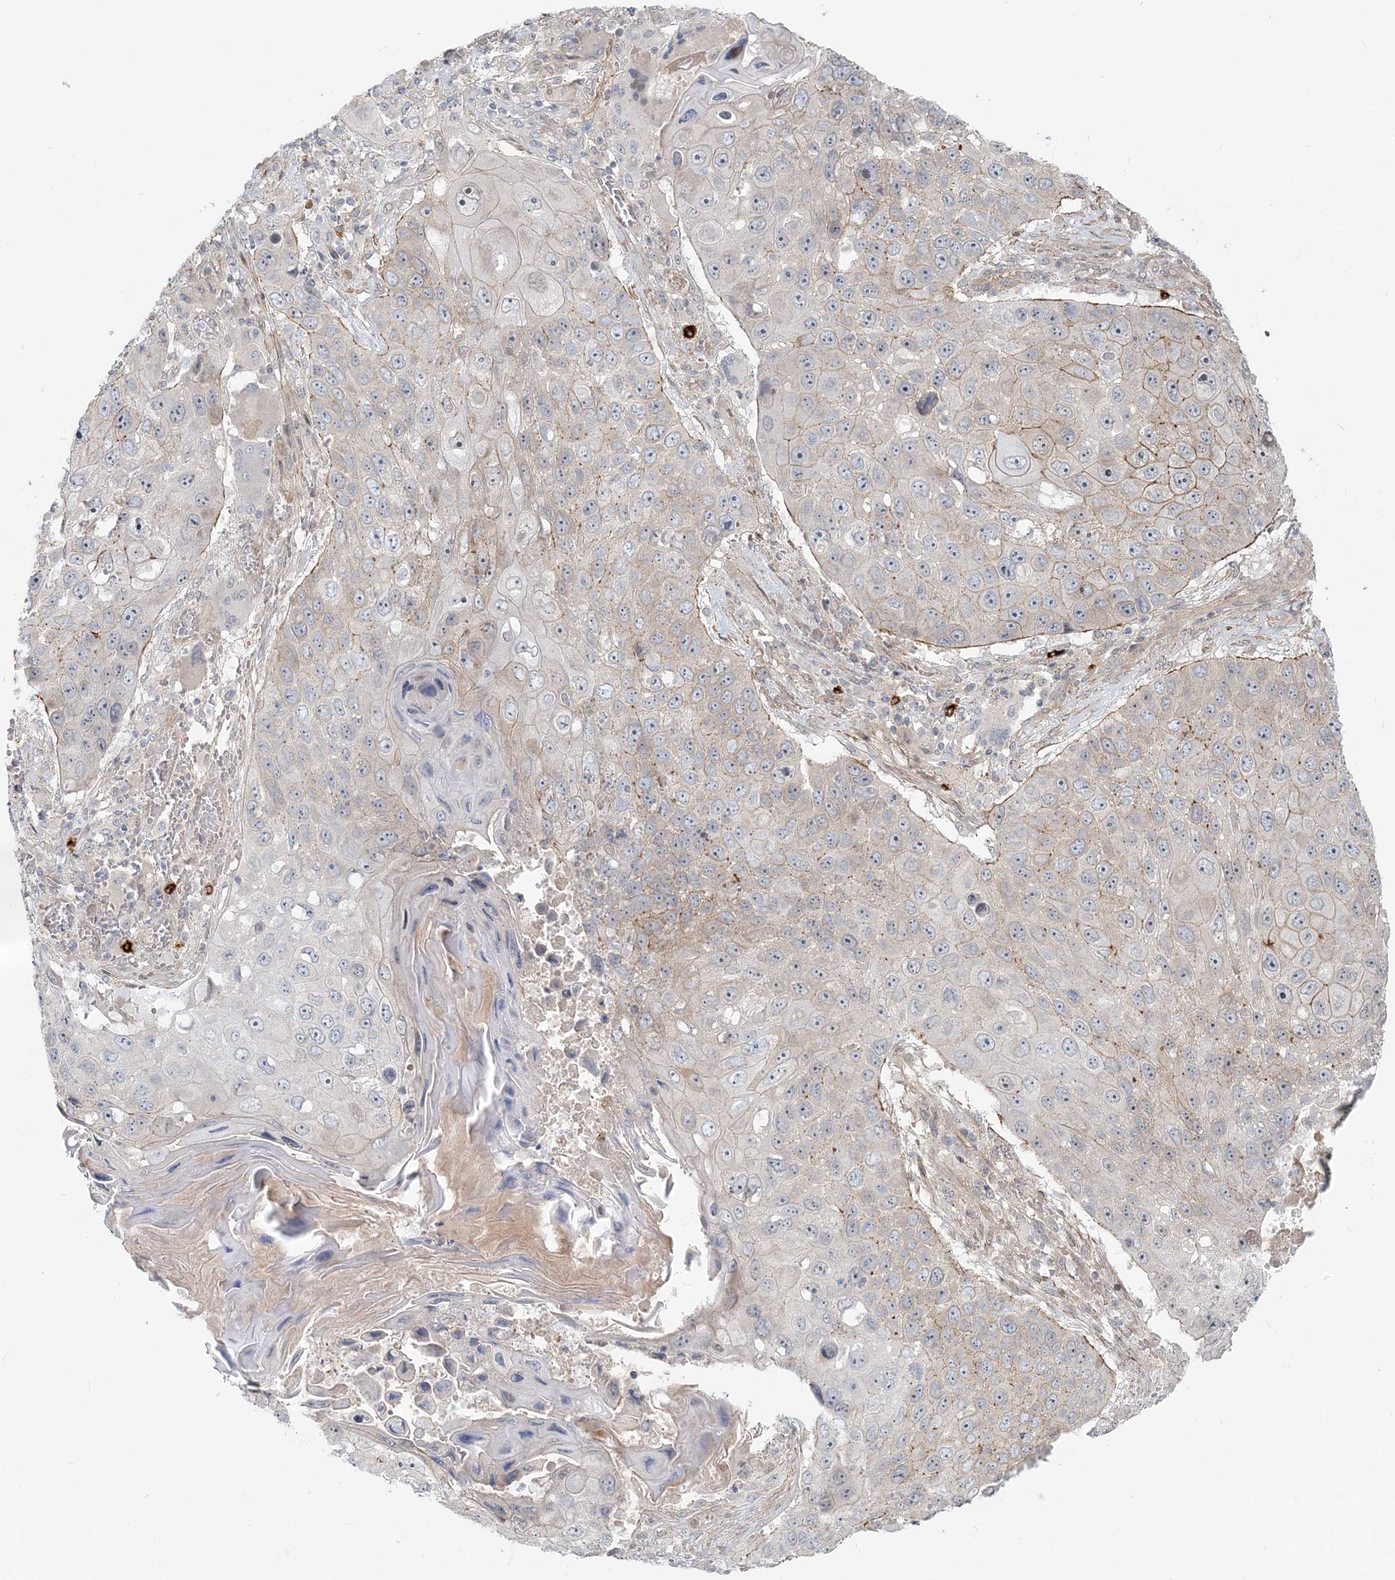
{"staining": {"intensity": "moderate", "quantity": "<25%", "location": "cytoplasmic/membranous"}, "tissue": "lung cancer", "cell_type": "Tumor cells", "image_type": "cancer", "snomed": [{"axis": "morphology", "description": "Squamous cell carcinoma, NOS"}, {"axis": "topography", "description": "Lung"}], "caption": "An image of lung cancer stained for a protein shows moderate cytoplasmic/membranous brown staining in tumor cells. (brown staining indicates protein expression, while blue staining denotes nuclei).", "gene": "SH3PXD2A", "patient": {"sex": "male", "age": 61}}